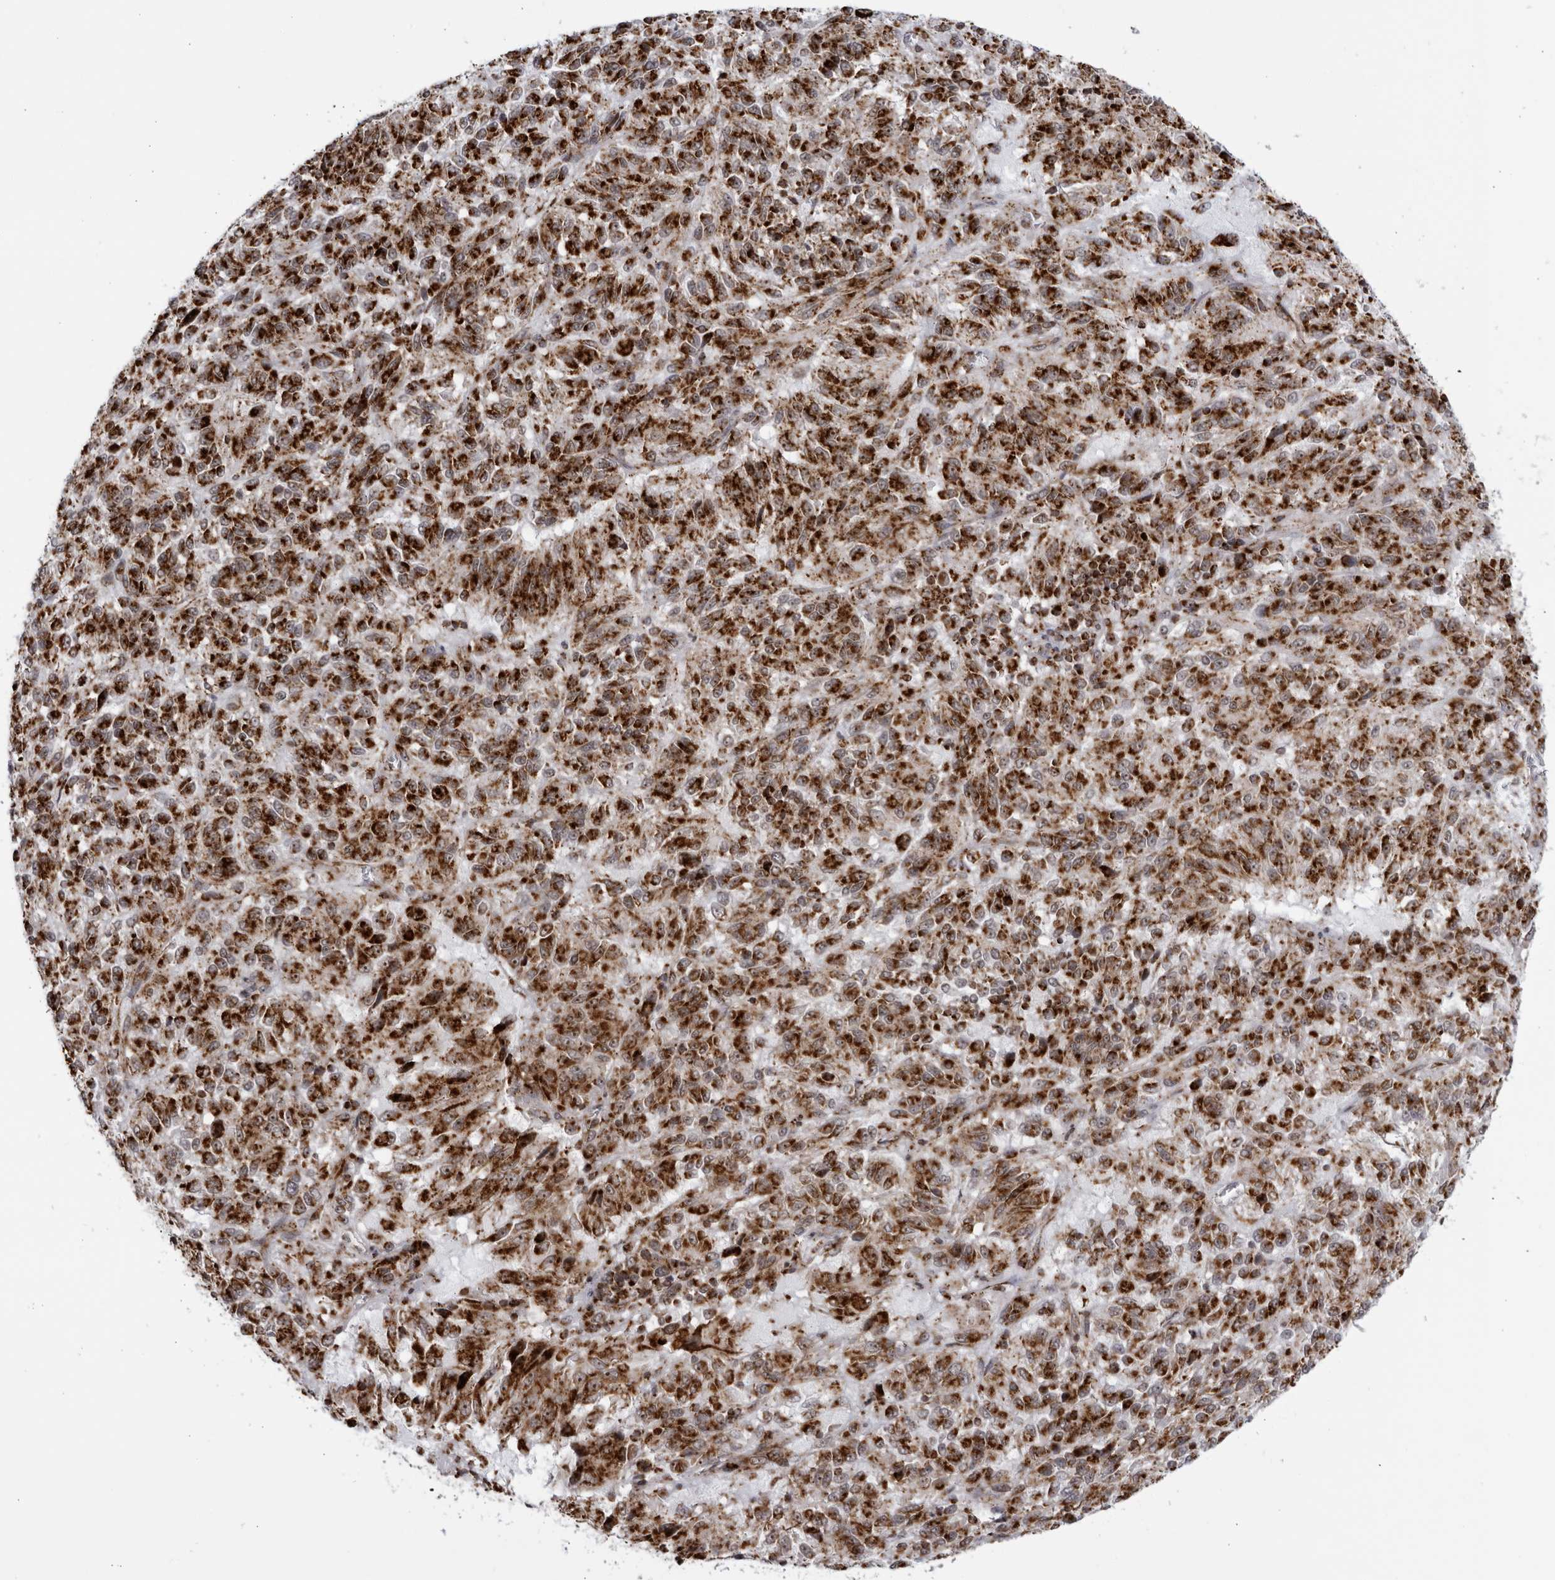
{"staining": {"intensity": "strong", "quantity": ">75%", "location": "cytoplasmic/membranous"}, "tissue": "melanoma", "cell_type": "Tumor cells", "image_type": "cancer", "snomed": [{"axis": "morphology", "description": "Malignant melanoma, Metastatic site"}, {"axis": "topography", "description": "Lung"}], "caption": "This micrograph reveals immunohistochemistry (IHC) staining of human melanoma, with high strong cytoplasmic/membranous positivity in approximately >75% of tumor cells.", "gene": "RBM34", "patient": {"sex": "male", "age": 64}}